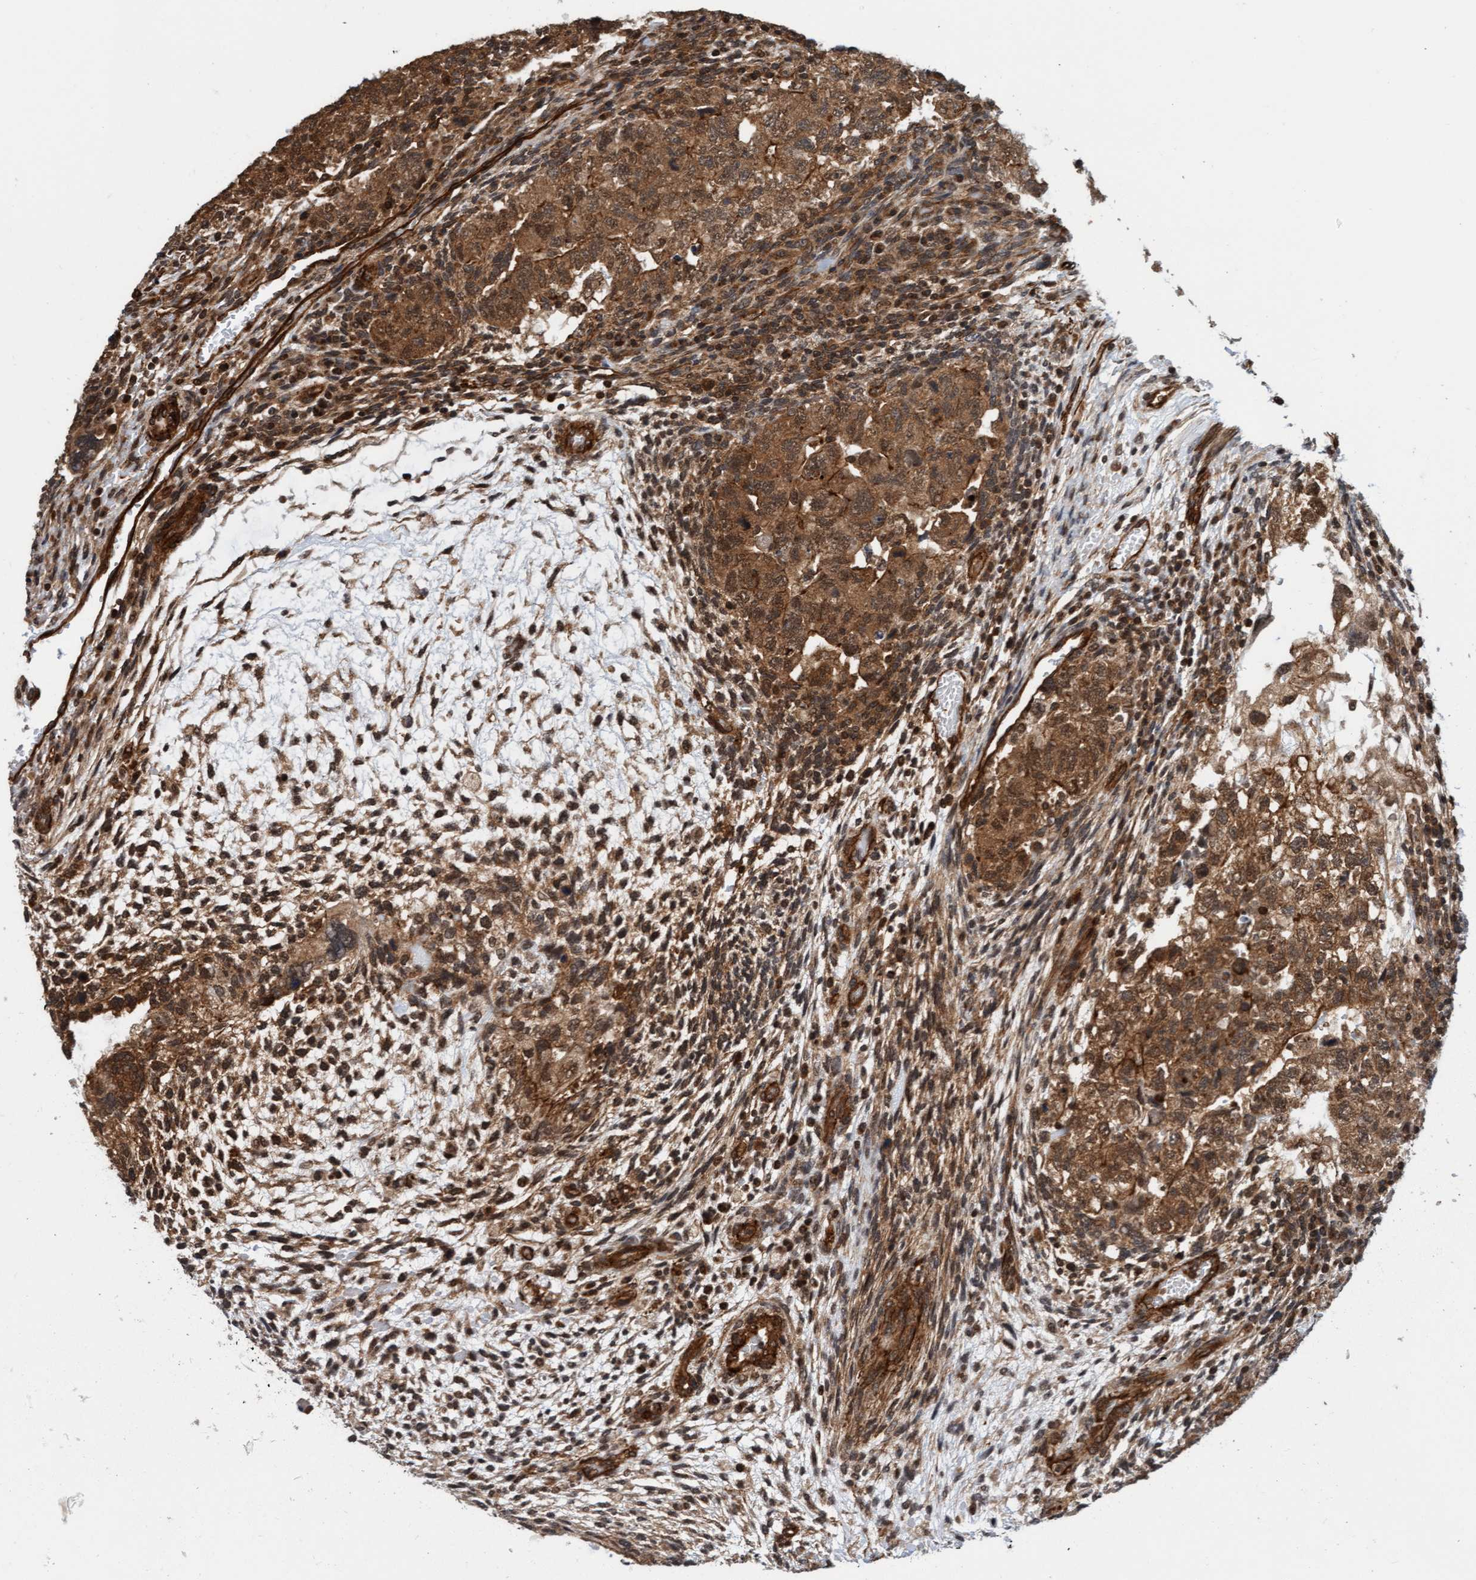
{"staining": {"intensity": "moderate", "quantity": ">75%", "location": "cytoplasmic/membranous,nuclear"}, "tissue": "testis cancer", "cell_type": "Tumor cells", "image_type": "cancer", "snomed": [{"axis": "morphology", "description": "Carcinoma, Embryonal, NOS"}, {"axis": "topography", "description": "Testis"}], "caption": "Immunohistochemical staining of embryonal carcinoma (testis) displays medium levels of moderate cytoplasmic/membranous and nuclear staining in about >75% of tumor cells.", "gene": "STXBP4", "patient": {"sex": "male", "age": 36}}